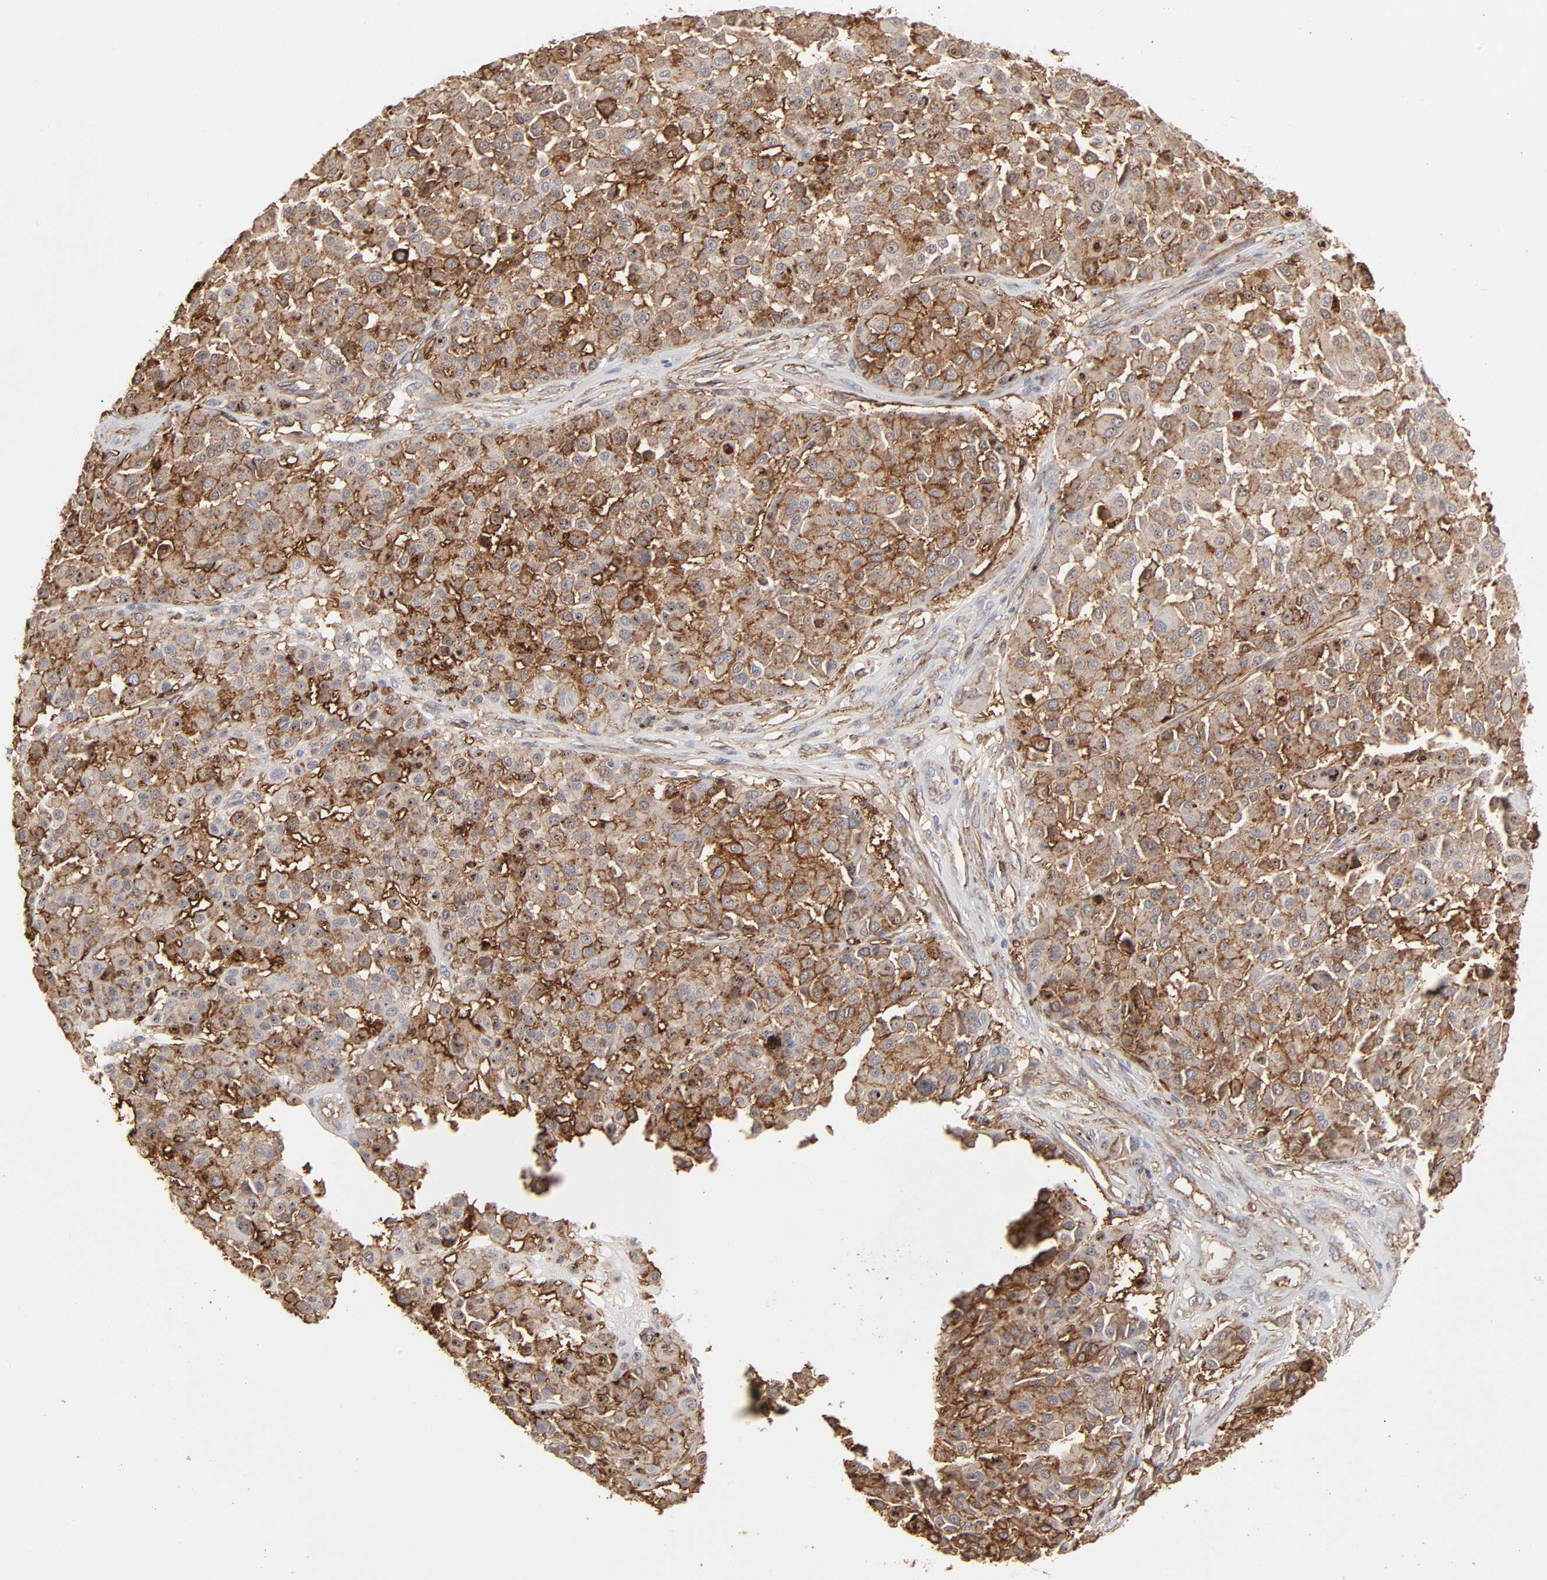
{"staining": {"intensity": "moderate", "quantity": ">75%", "location": "cytoplasmic/membranous"}, "tissue": "melanoma", "cell_type": "Tumor cells", "image_type": "cancer", "snomed": [{"axis": "morphology", "description": "Malignant melanoma, Metastatic site"}, {"axis": "topography", "description": "Soft tissue"}], "caption": "A histopathology image of human malignant melanoma (metastatic site) stained for a protein shows moderate cytoplasmic/membranous brown staining in tumor cells.", "gene": "ANXA5", "patient": {"sex": "male", "age": 41}}